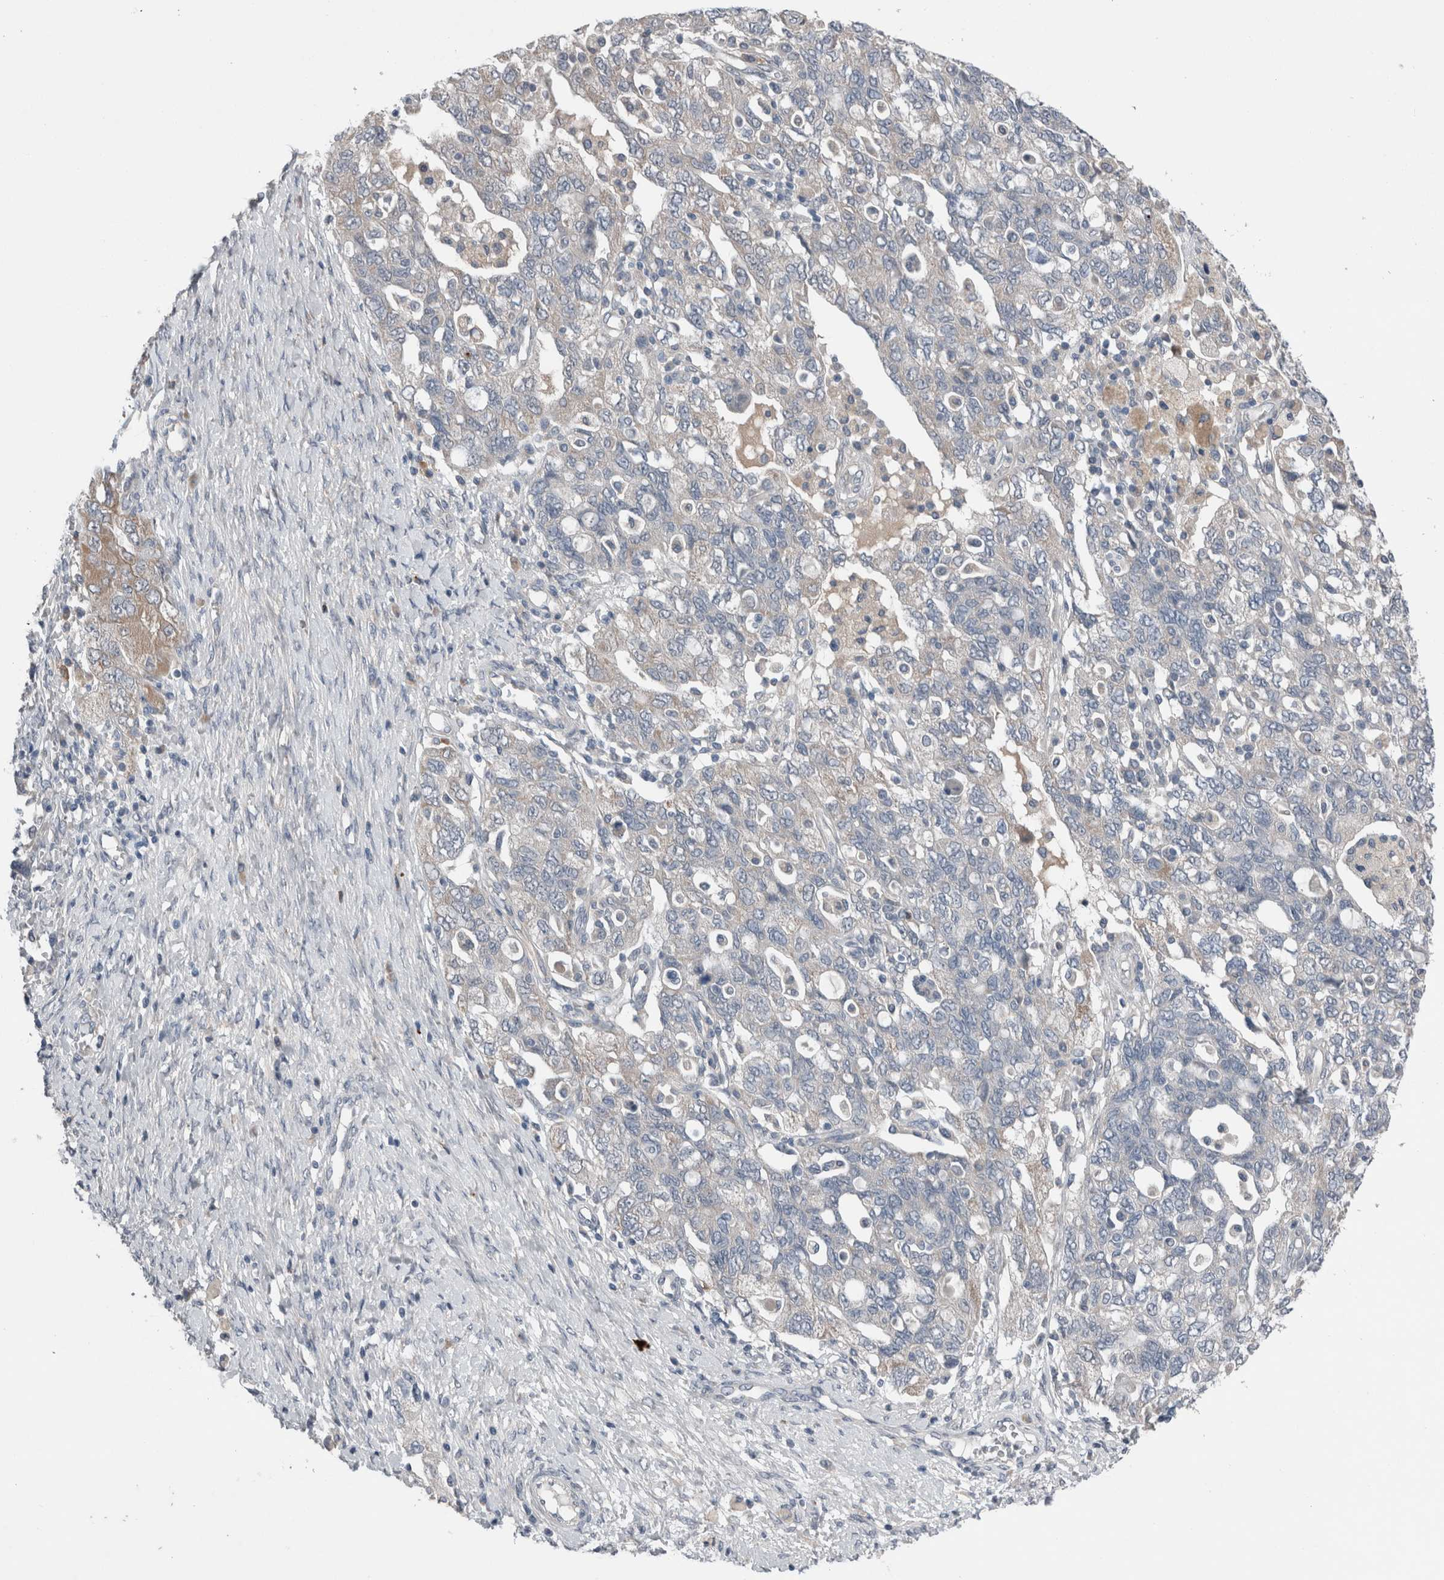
{"staining": {"intensity": "negative", "quantity": "none", "location": "none"}, "tissue": "ovarian cancer", "cell_type": "Tumor cells", "image_type": "cancer", "snomed": [{"axis": "morphology", "description": "Carcinoma, NOS"}, {"axis": "morphology", "description": "Cystadenocarcinoma, serous, NOS"}, {"axis": "topography", "description": "Ovary"}], "caption": "Tumor cells show no significant expression in ovarian serous cystadenocarcinoma. (Stains: DAB immunohistochemistry with hematoxylin counter stain, Microscopy: brightfield microscopy at high magnification).", "gene": "CRNN", "patient": {"sex": "female", "age": 69}}